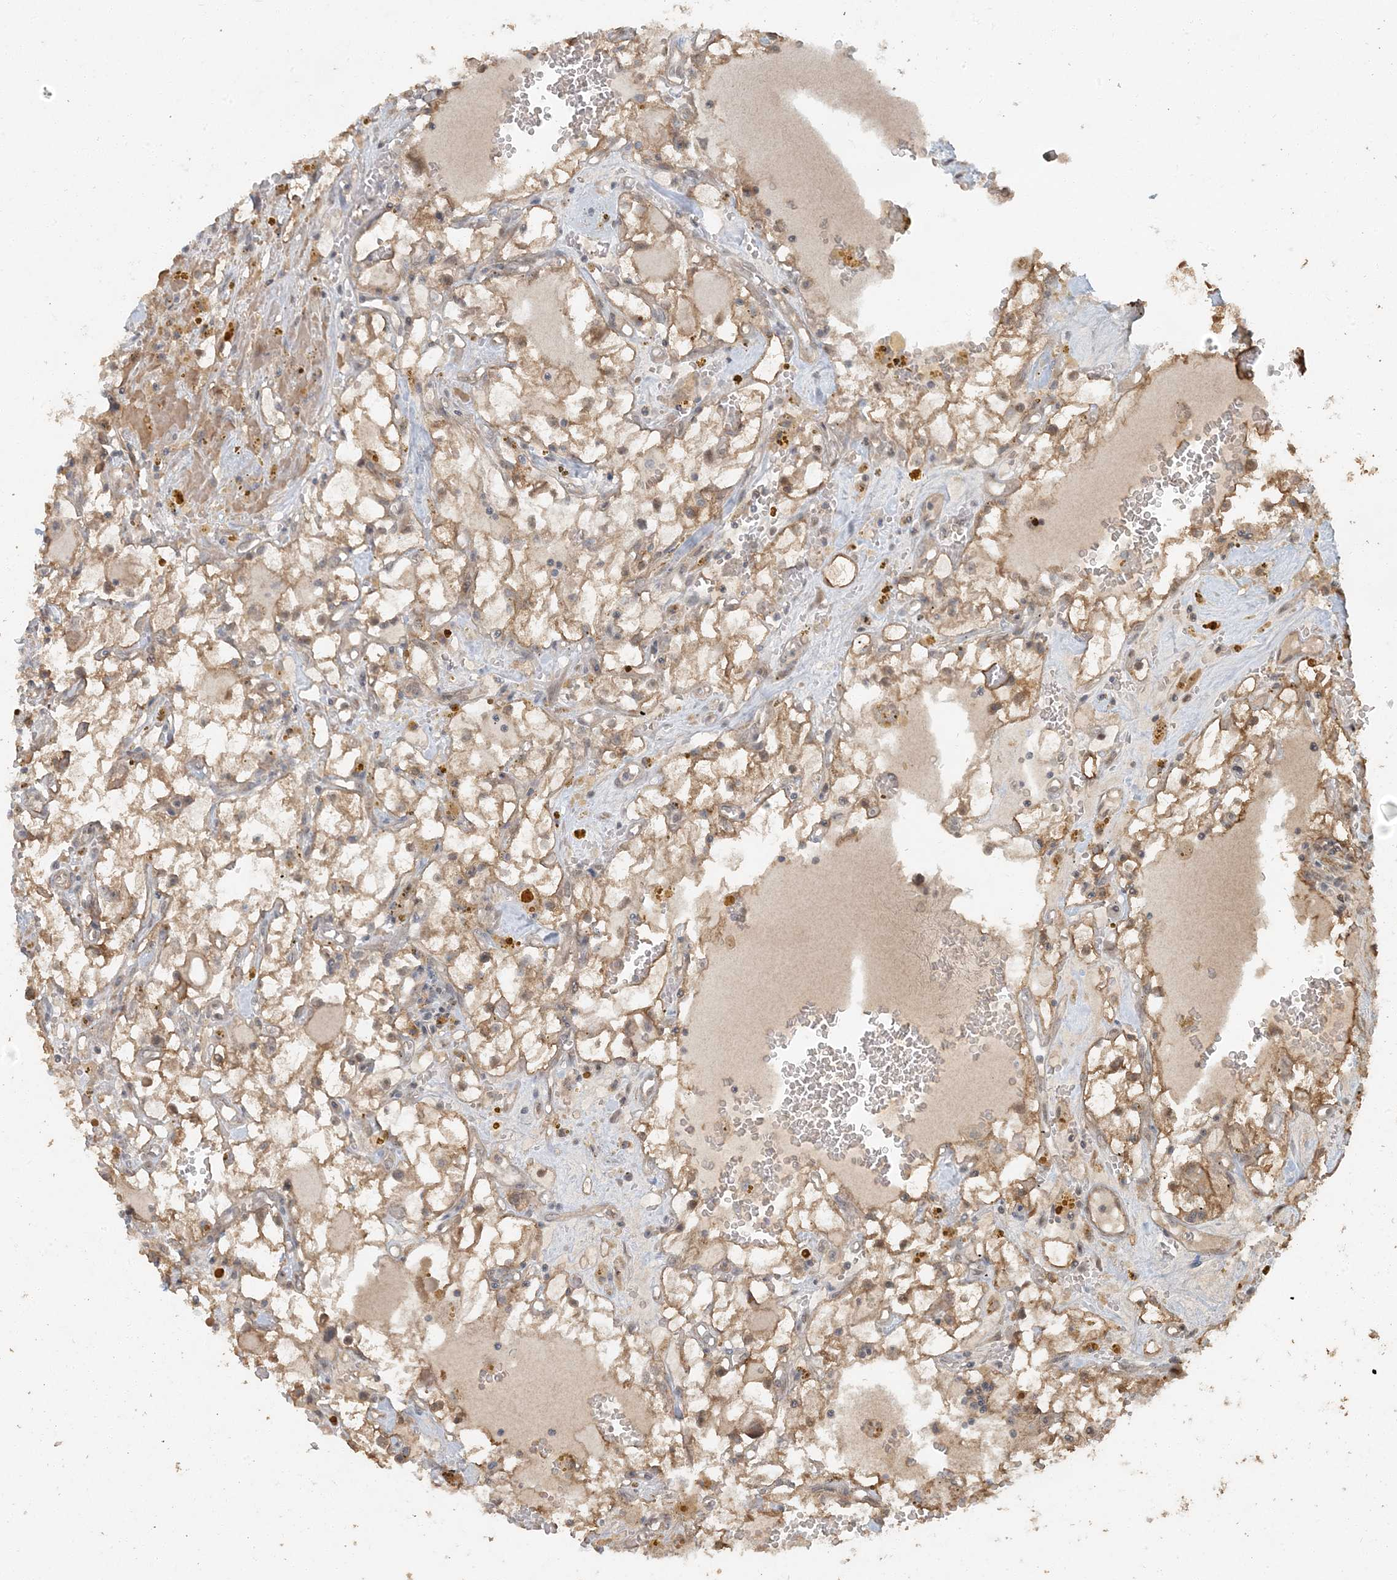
{"staining": {"intensity": "moderate", "quantity": "25%-75%", "location": "cytoplasmic/membranous,nuclear"}, "tissue": "renal cancer", "cell_type": "Tumor cells", "image_type": "cancer", "snomed": [{"axis": "morphology", "description": "Adenocarcinoma, NOS"}, {"axis": "topography", "description": "Kidney"}], "caption": "Immunohistochemical staining of renal cancer (adenocarcinoma) reveals moderate cytoplasmic/membranous and nuclear protein expression in about 25%-75% of tumor cells. (IHC, brightfield microscopy, high magnification).", "gene": "AK9", "patient": {"sex": "male", "age": 56}}